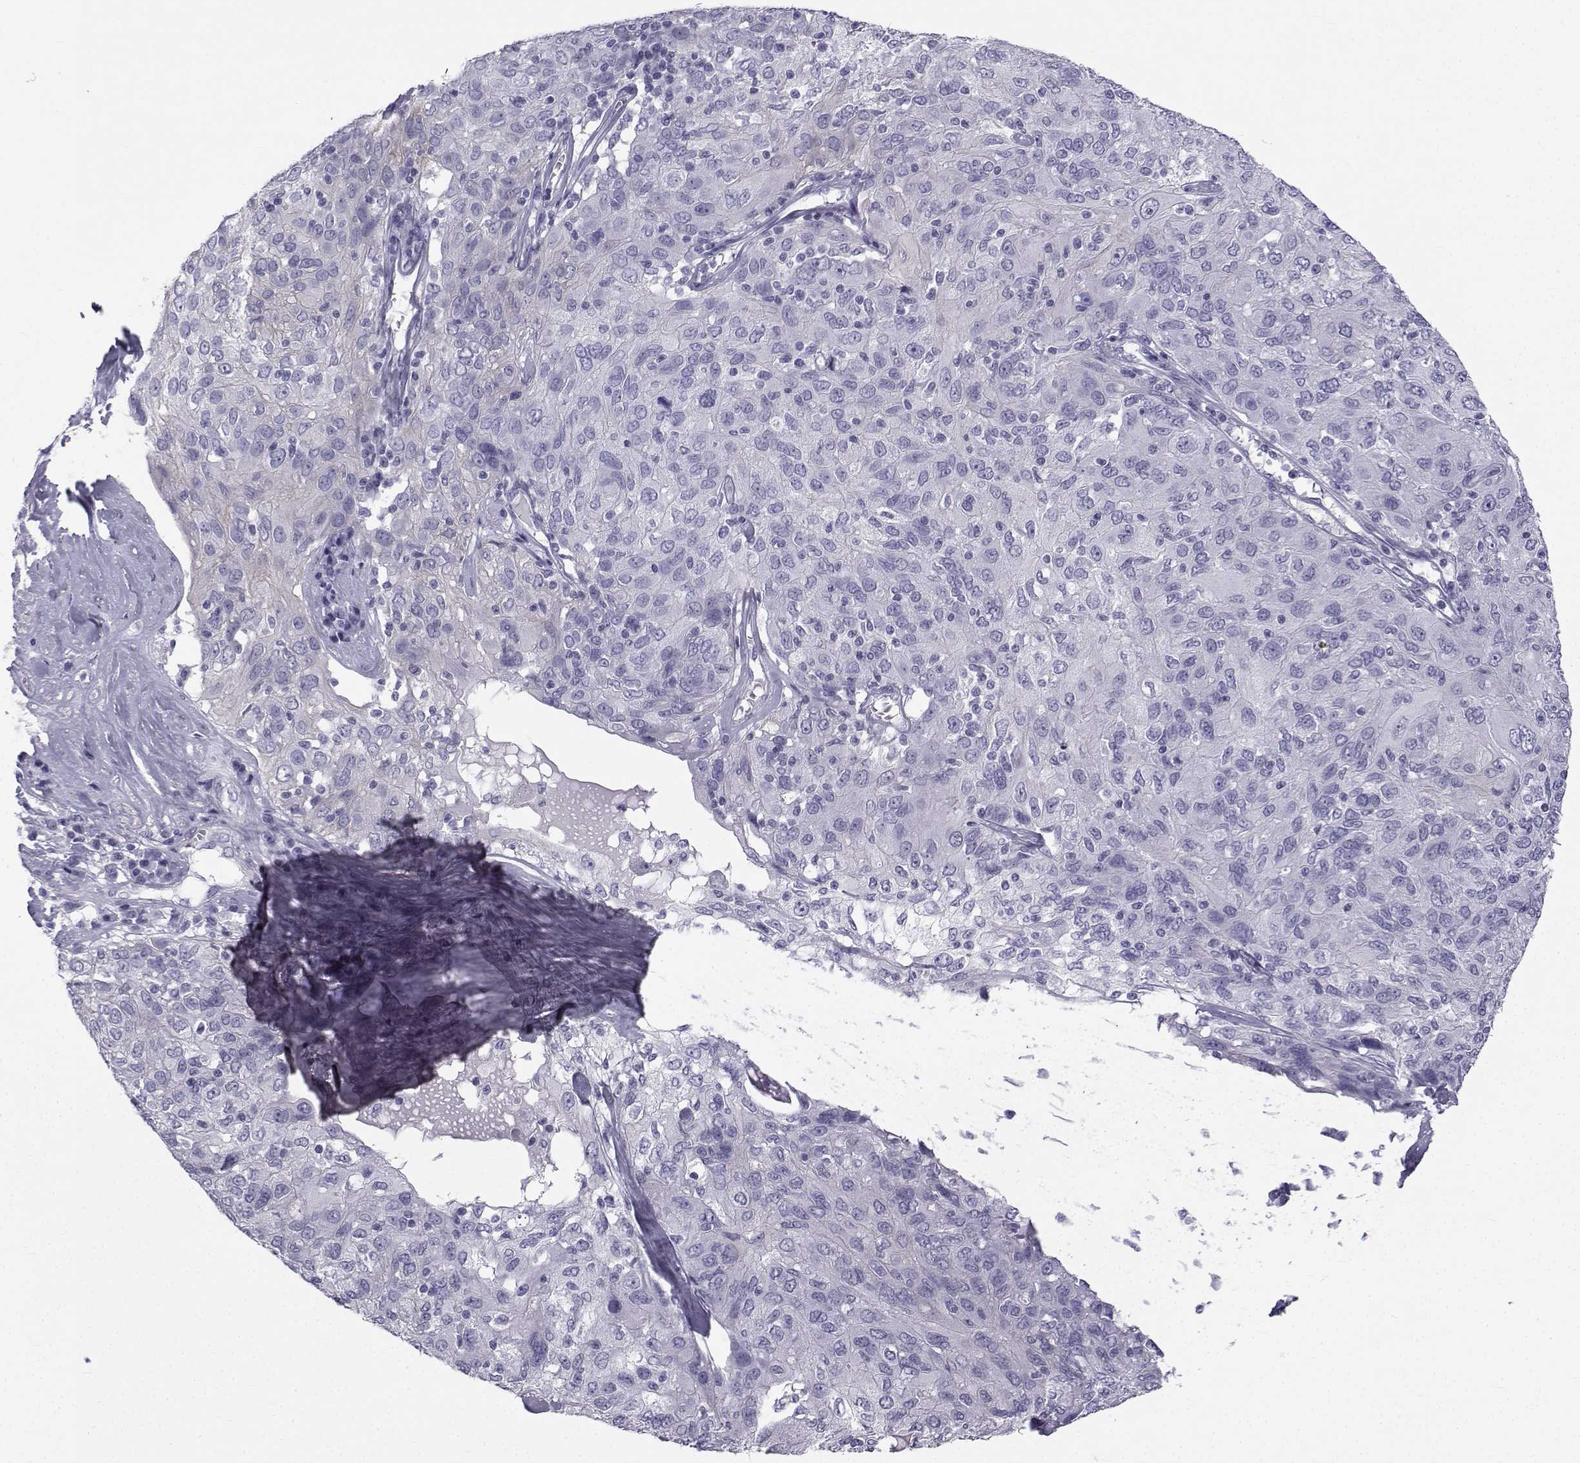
{"staining": {"intensity": "negative", "quantity": "none", "location": "none"}, "tissue": "ovarian cancer", "cell_type": "Tumor cells", "image_type": "cancer", "snomed": [{"axis": "morphology", "description": "Carcinoma, endometroid"}, {"axis": "topography", "description": "Ovary"}], "caption": "Ovarian cancer was stained to show a protein in brown. There is no significant positivity in tumor cells.", "gene": "SPANXD", "patient": {"sex": "female", "age": 50}}